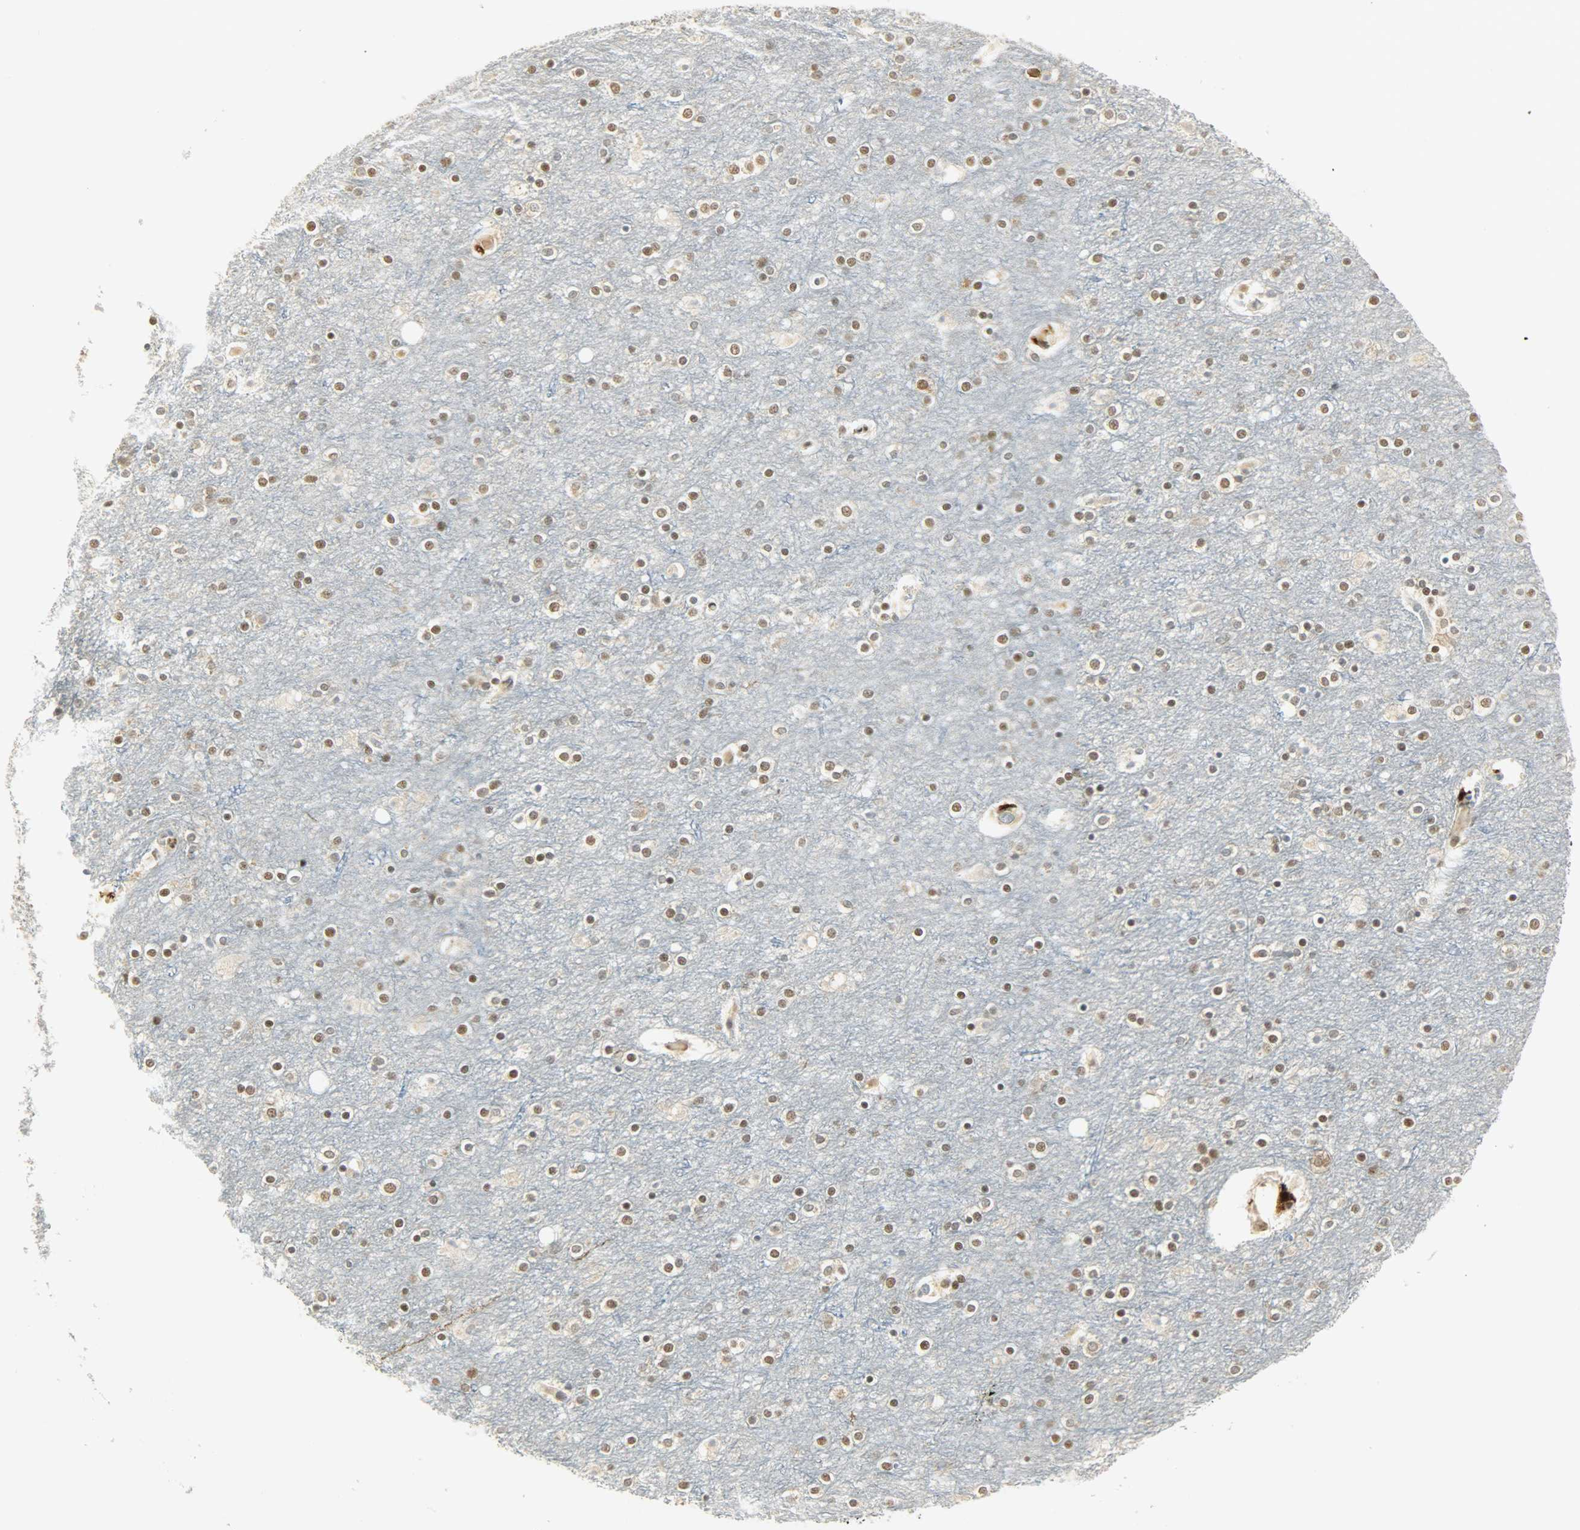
{"staining": {"intensity": "negative", "quantity": "none", "location": "none"}, "tissue": "cerebral cortex", "cell_type": "Endothelial cells", "image_type": "normal", "snomed": [{"axis": "morphology", "description": "Normal tissue, NOS"}, {"axis": "topography", "description": "Cerebral cortex"}], "caption": "High power microscopy histopathology image of an immunohistochemistry micrograph of unremarkable cerebral cortex, revealing no significant positivity in endothelial cells. (DAB IHC, high magnification).", "gene": "NGFR", "patient": {"sex": "female", "age": 54}}